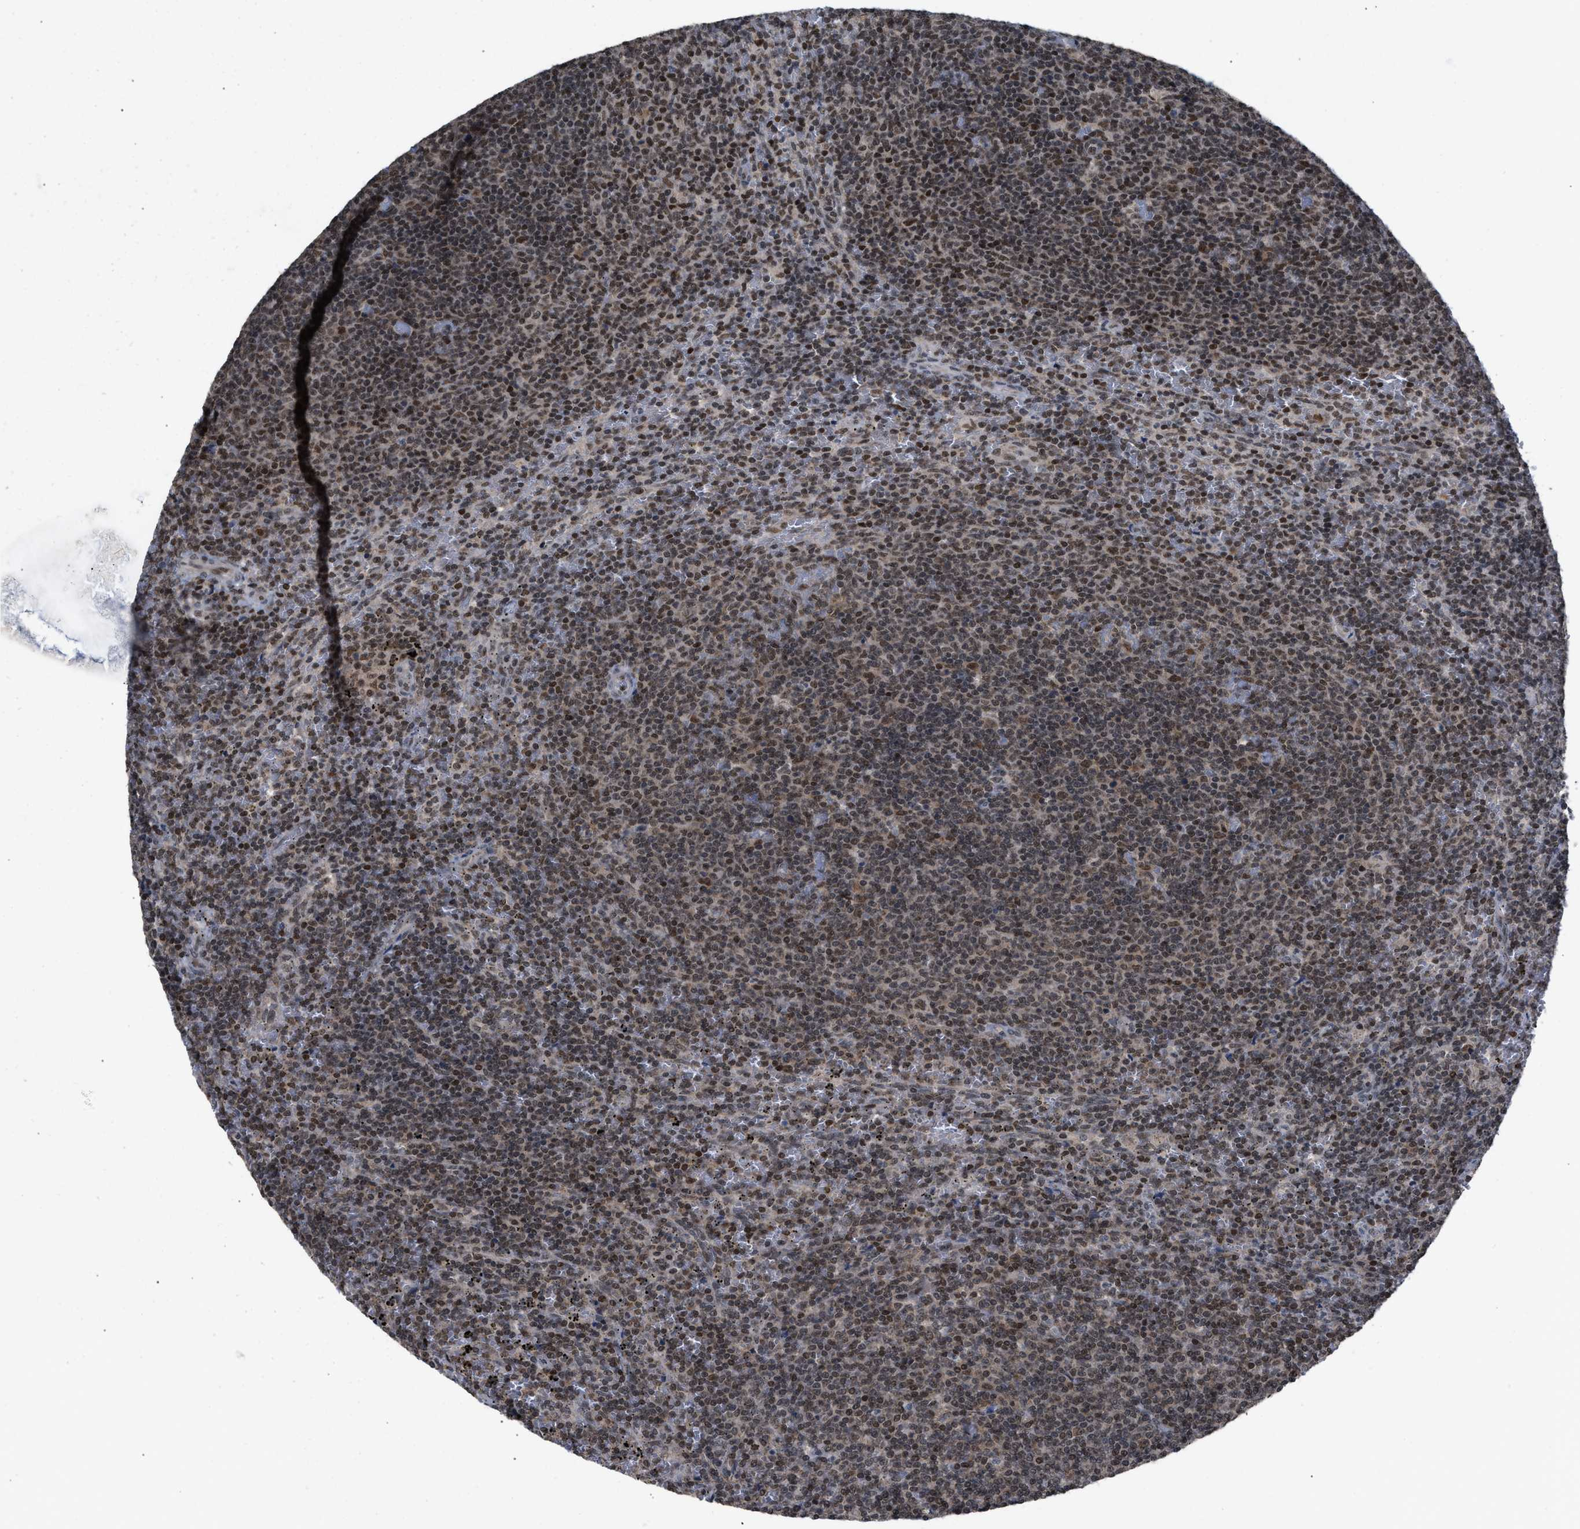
{"staining": {"intensity": "moderate", "quantity": ">75%", "location": "nuclear"}, "tissue": "lymphoma", "cell_type": "Tumor cells", "image_type": "cancer", "snomed": [{"axis": "morphology", "description": "Malignant lymphoma, non-Hodgkin's type, Low grade"}, {"axis": "topography", "description": "Spleen"}], "caption": "Low-grade malignant lymphoma, non-Hodgkin's type was stained to show a protein in brown. There is medium levels of moderate nuclear staining in about >75% of tumor cells.", "gene": "C9orf78", "patient": {"sex": "female", "age": 19}}